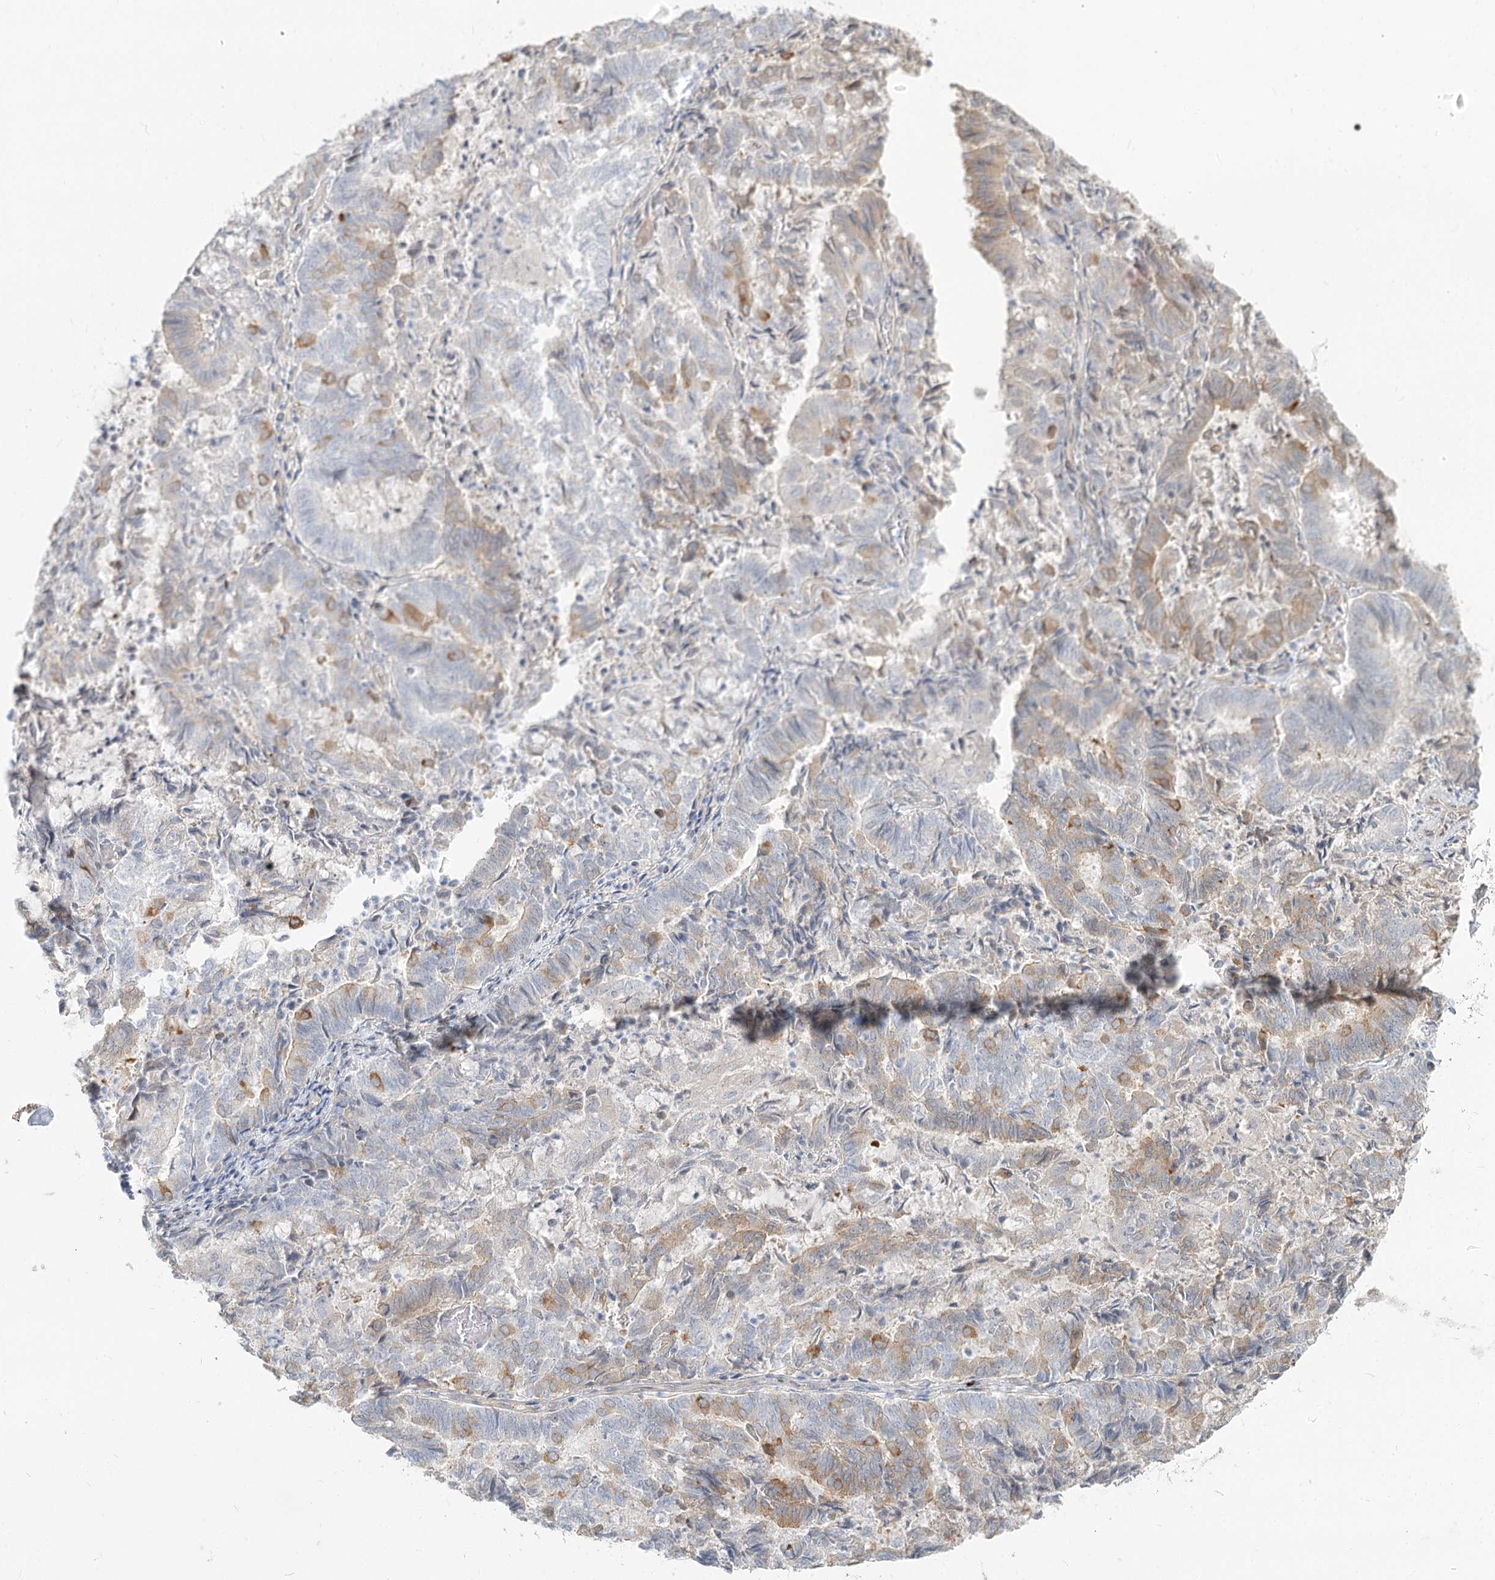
{"staining": {"intensity": "moderate", "quantity": "<25%", "location": "cytoplasmic/membranous"}, "tissue": "endometrial cancer", "cell_type": "Tumor cells", "image_type": "cancer", "snomed": [{"axis": "morphology", "description": "Adenocarcinoma, NOS"}, {"axis": "topography", "description": "Endometrium"}], "caption": "IHC of endometrial cancer exhibits low levels of moderate cytoplasmic/membranous staining in approximately <25% of tumor cells. (DAB IHC, brown staining for protein, blue staining for nuclei).", "gene": "GUCY2C", "patient": {"sex": "female", "age": 80}}